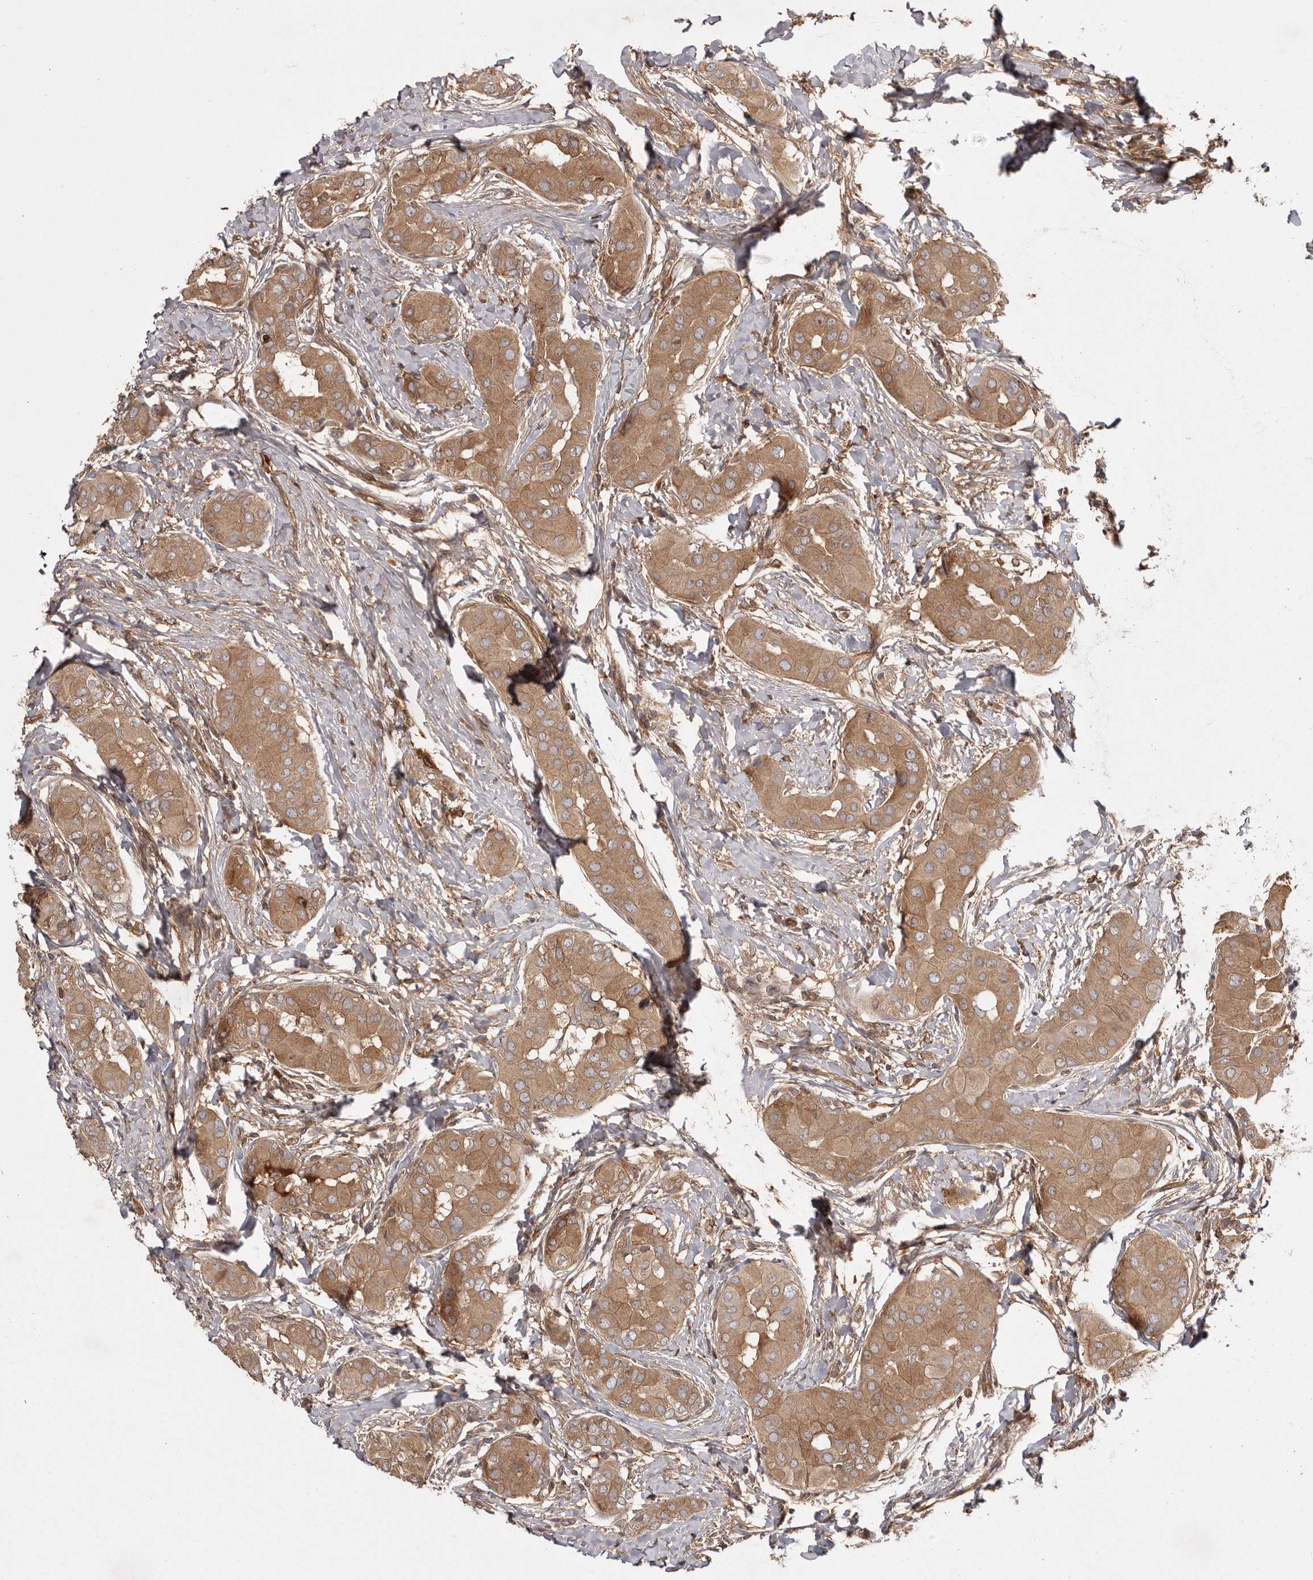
{"staining": {"intensity": "moderate", "quantity": ">75%", "location": "cytoplasmic/membranous"}, "tissue": "thyroid cancer", "cell_type": "Tumor cells", "image_type": "cancer", "snomed": [{"axis": "morphology", "description": "Papillary adenocarcinoma, NOS"}, {"axis": "topography", "description": "Thyroid gland"}], "caption": "Protein expression analysis of human thyroid papillary adenocarcinoma reveals moderate cytoplasmic/membranous staining in approximately >75% of tumor cells.", "gene": "NFKBIA", "patient": {"sex": "male", "age": 33}}